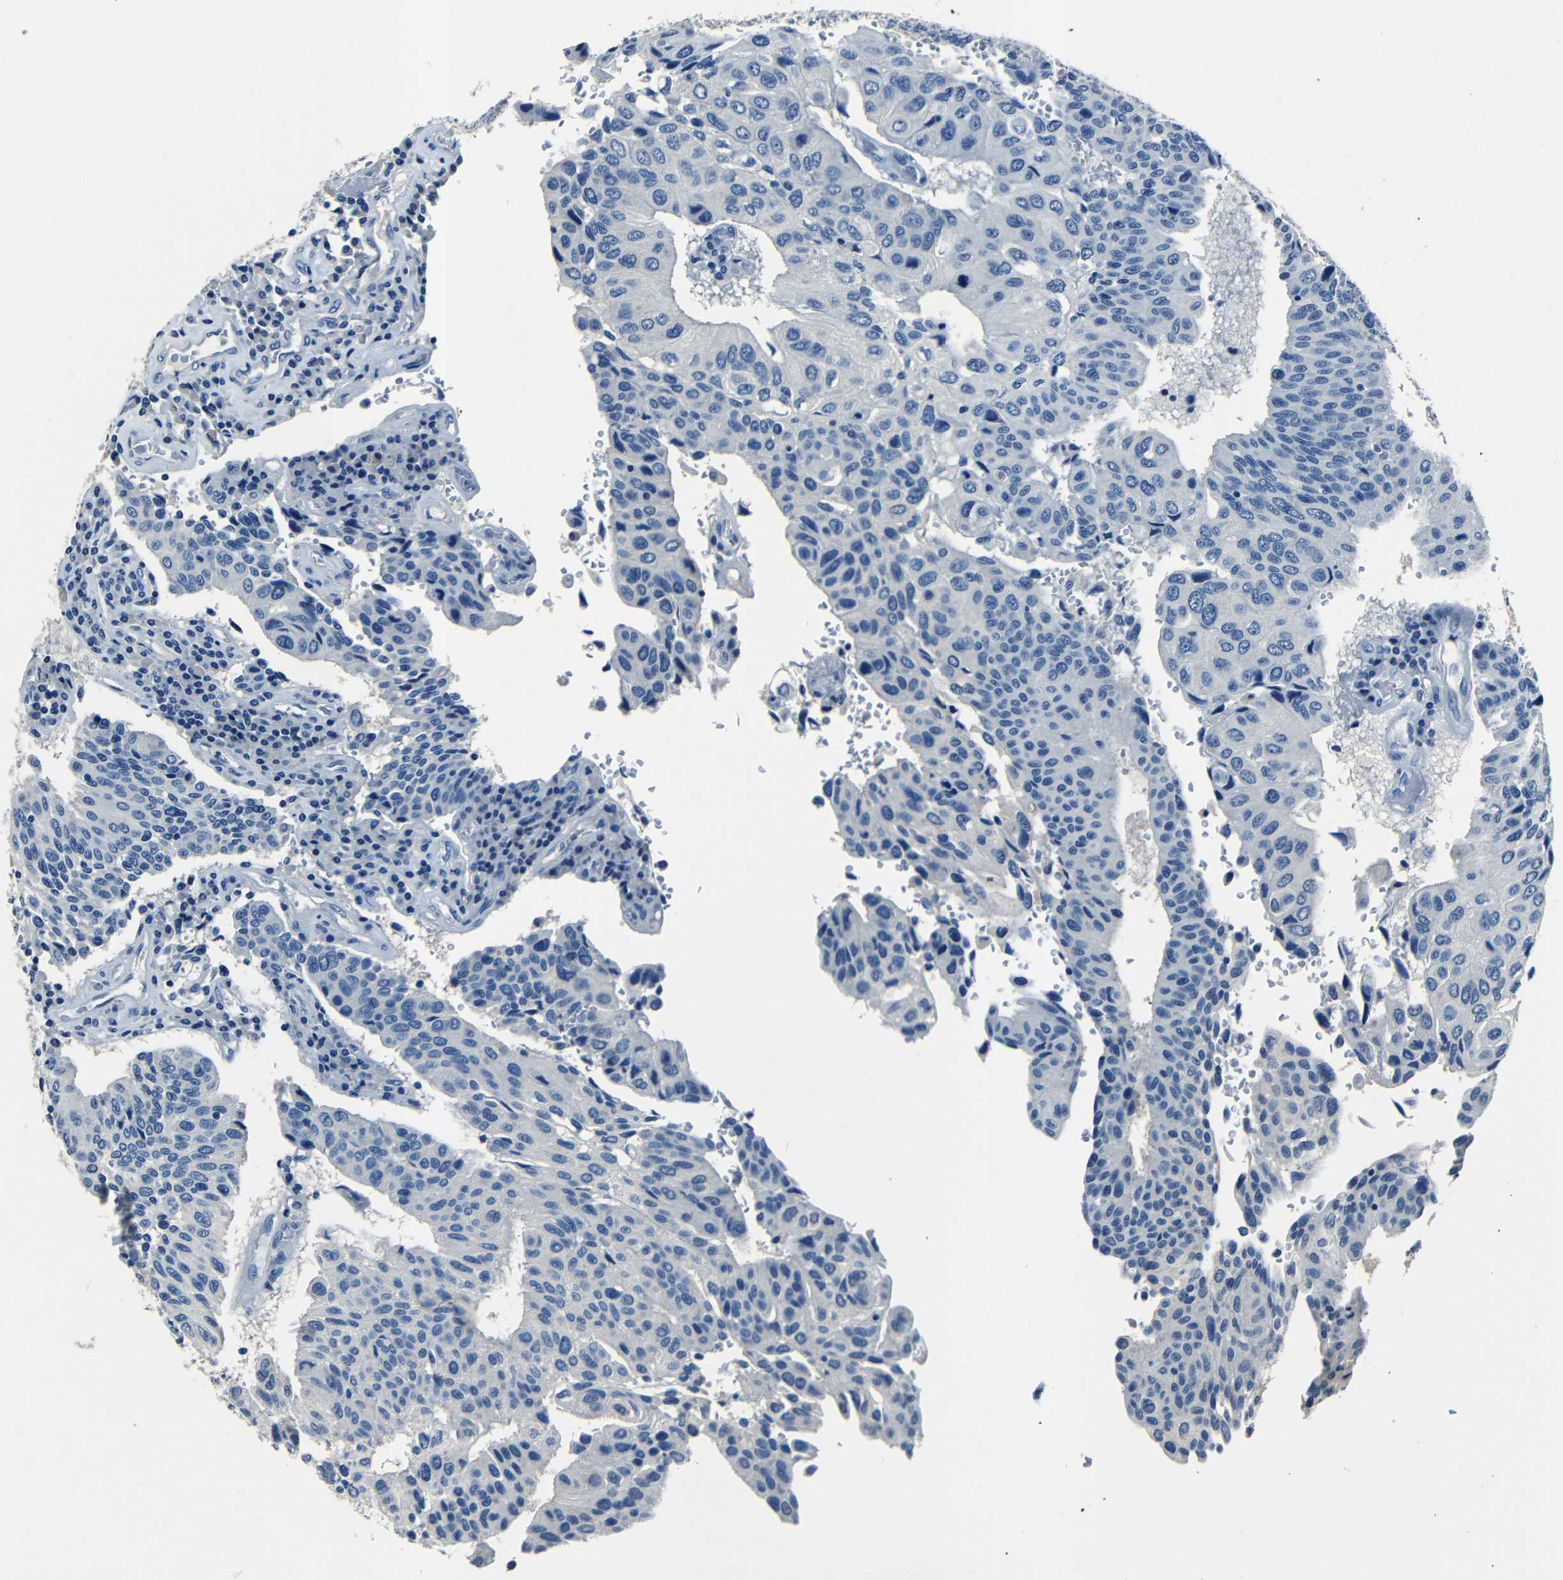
{"staining": {"intensity": "negative", "quantity": "none", "location": "none"}, "tissue": "urothelial cancer", "cell_type": "Tumor cells", "image_type": "cancer", "snomed": [{"axis": "morphology", "description": "Urothelial carcinoma, High grade"}, {"axis": "topography", "description": "Urinary bladder"}], "caption": "Micrograph shows no protein positivity in tumor cells of urothelial carcinoma (high-grade) tissue.", "gene": "NCMAP", "patient": {"sex": "male", "age": 66}}